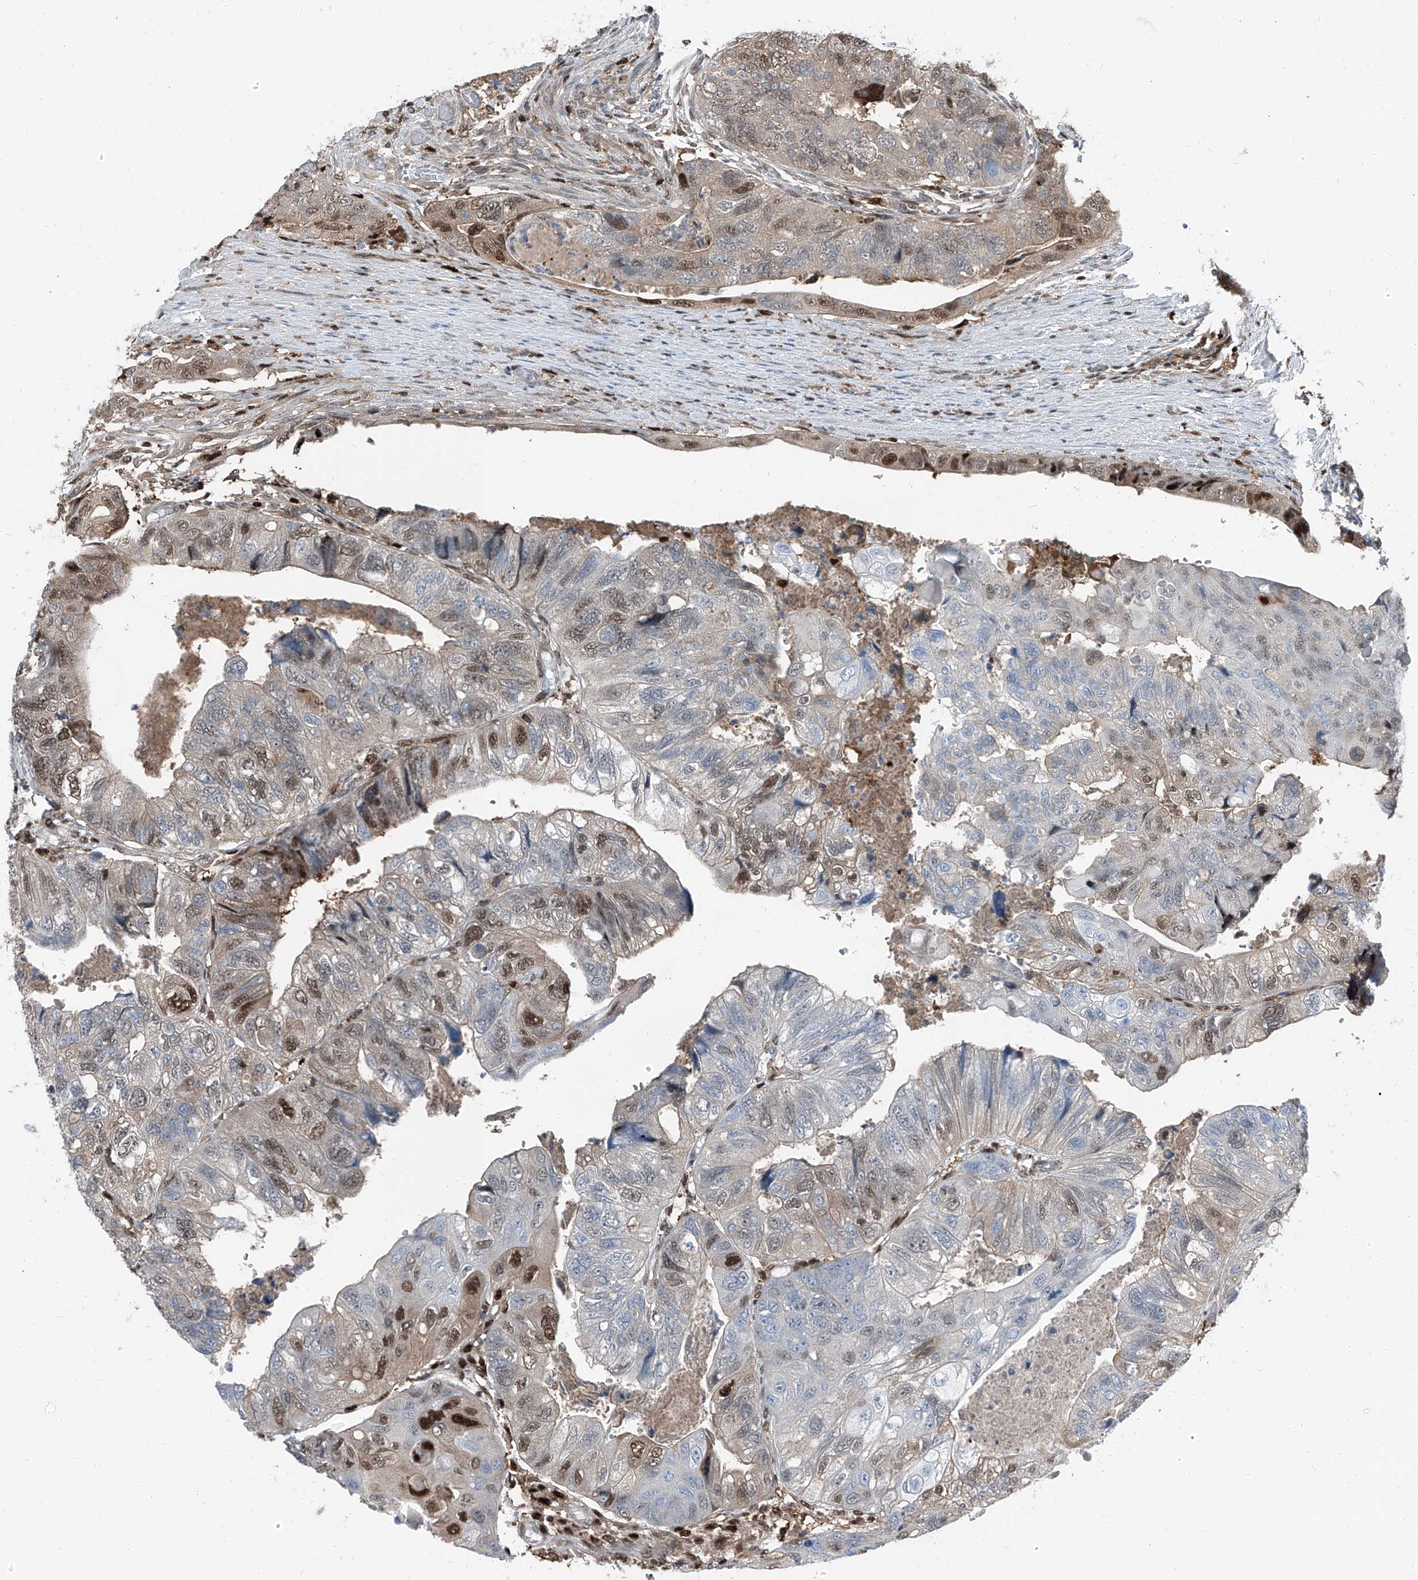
{"staining": {"intensity": "moderate", "quantity": "<25%", "location": "nuclear"}, "tissue": "colorectal cancer", "cell_type": "Tumor cells", "image_type": "cancer", "snomed": [{"axis": "morphology", "description": "Adenocarcinoma, NOS"}, {"axis": "topography", "description": "Rectum"}], "caption": "Immunohistochemical staining of colorectal adenocarcinoma reveals low levels of moderate nuclear staining in approximately <25% of tumor cells.", "gene": "PSMB10", "patient": {"sex": "male", "age": 63}}